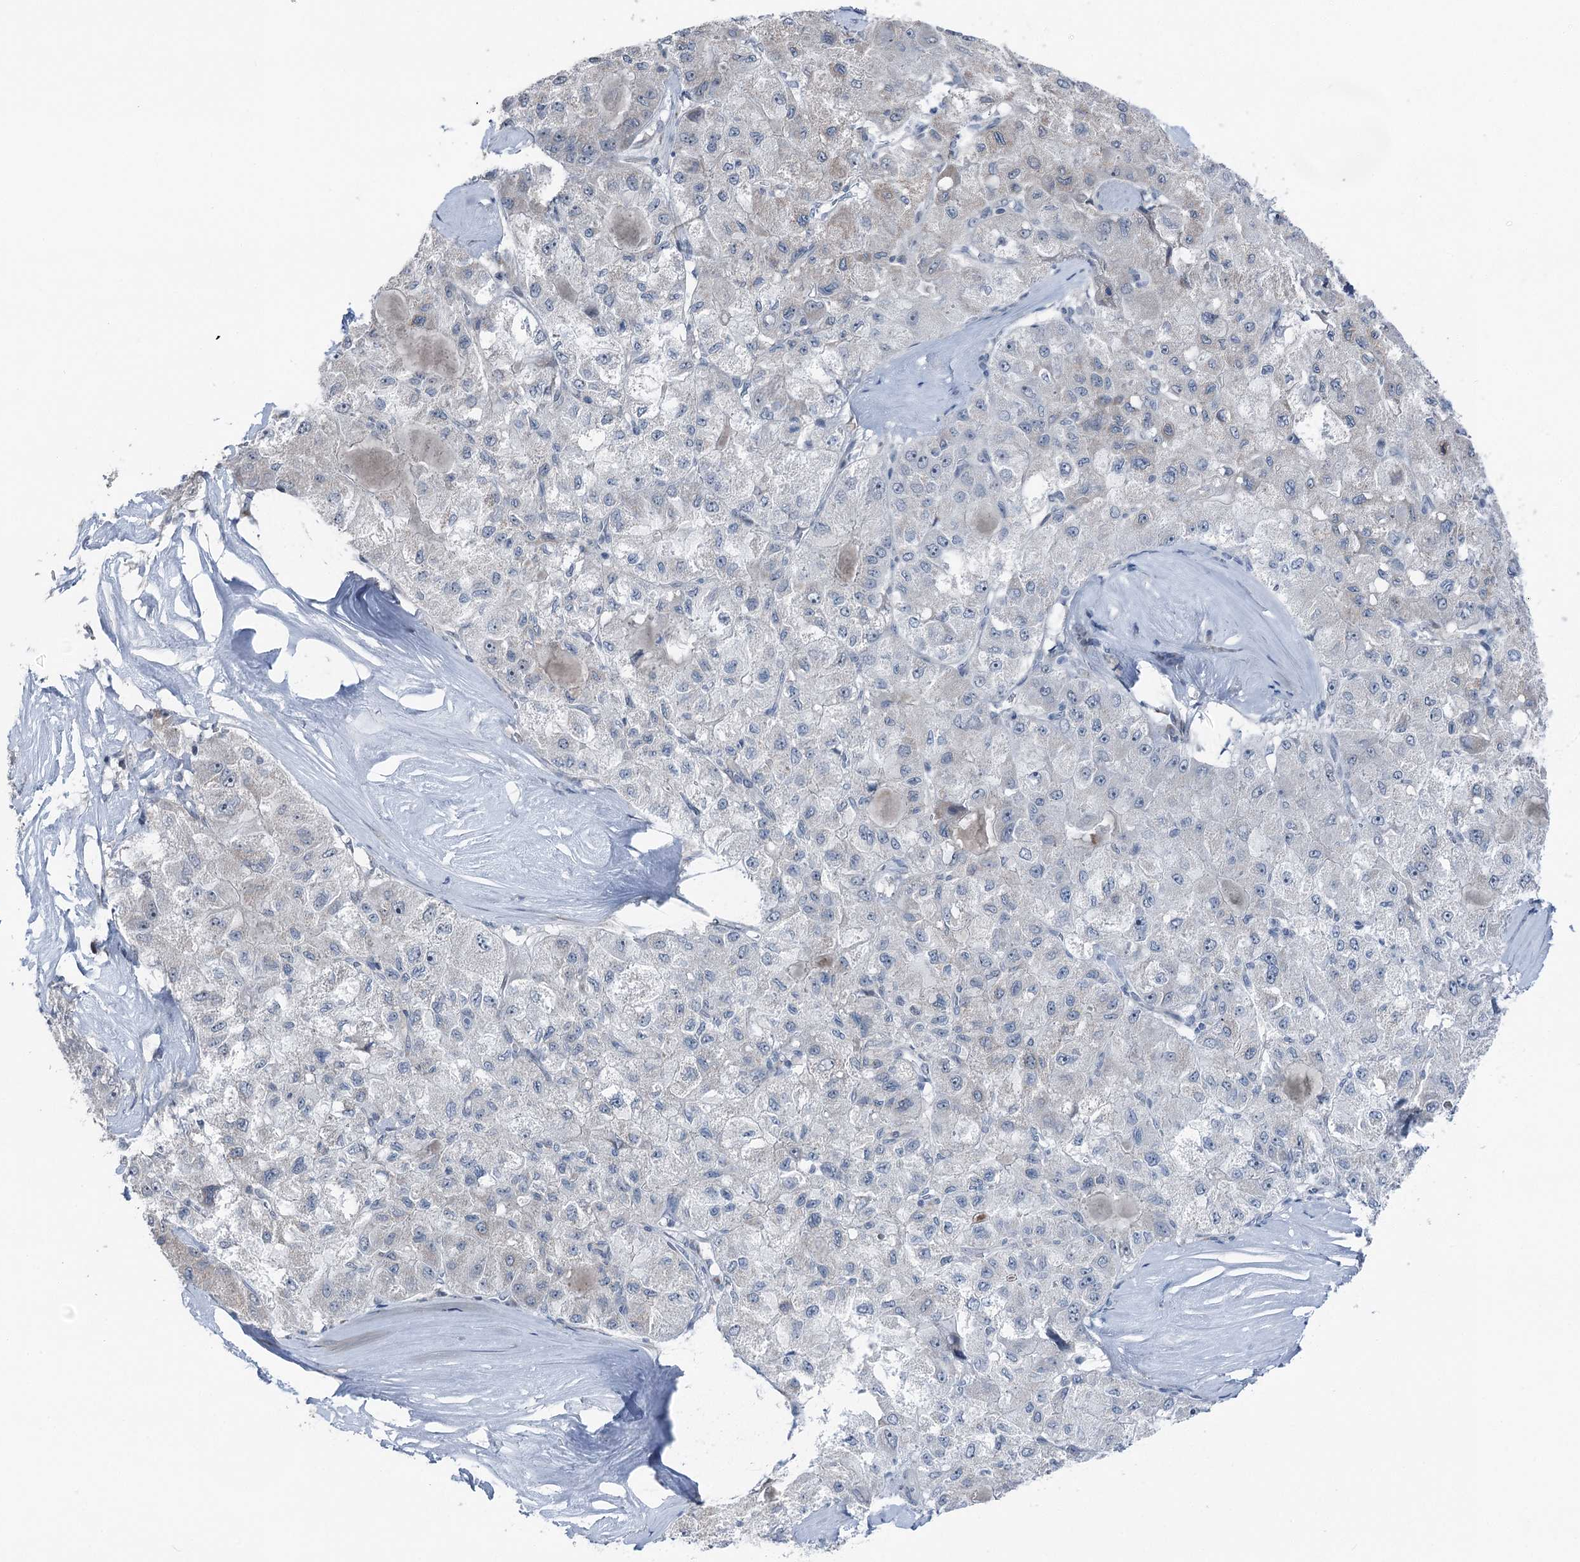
{"staining": {"intensity": "negative", "quantity": "none", "location": "none"}, "tissue": "liver cancer", "cell_type": "Tumor cells", "image_type": "cancer", "snomed": [{"axis": "morphology", "description": "Carcinoma, Hepatocellular, NOS"}, {"axis": "topography", "description": "Liver"}], "caption": "There is no significant positivity in tumor cells of hepatocellular carcinoma (liver). Nuclei are stained in blue.", "gene": "STEEP1", "patient": {"sex": "male", "age": 80}}